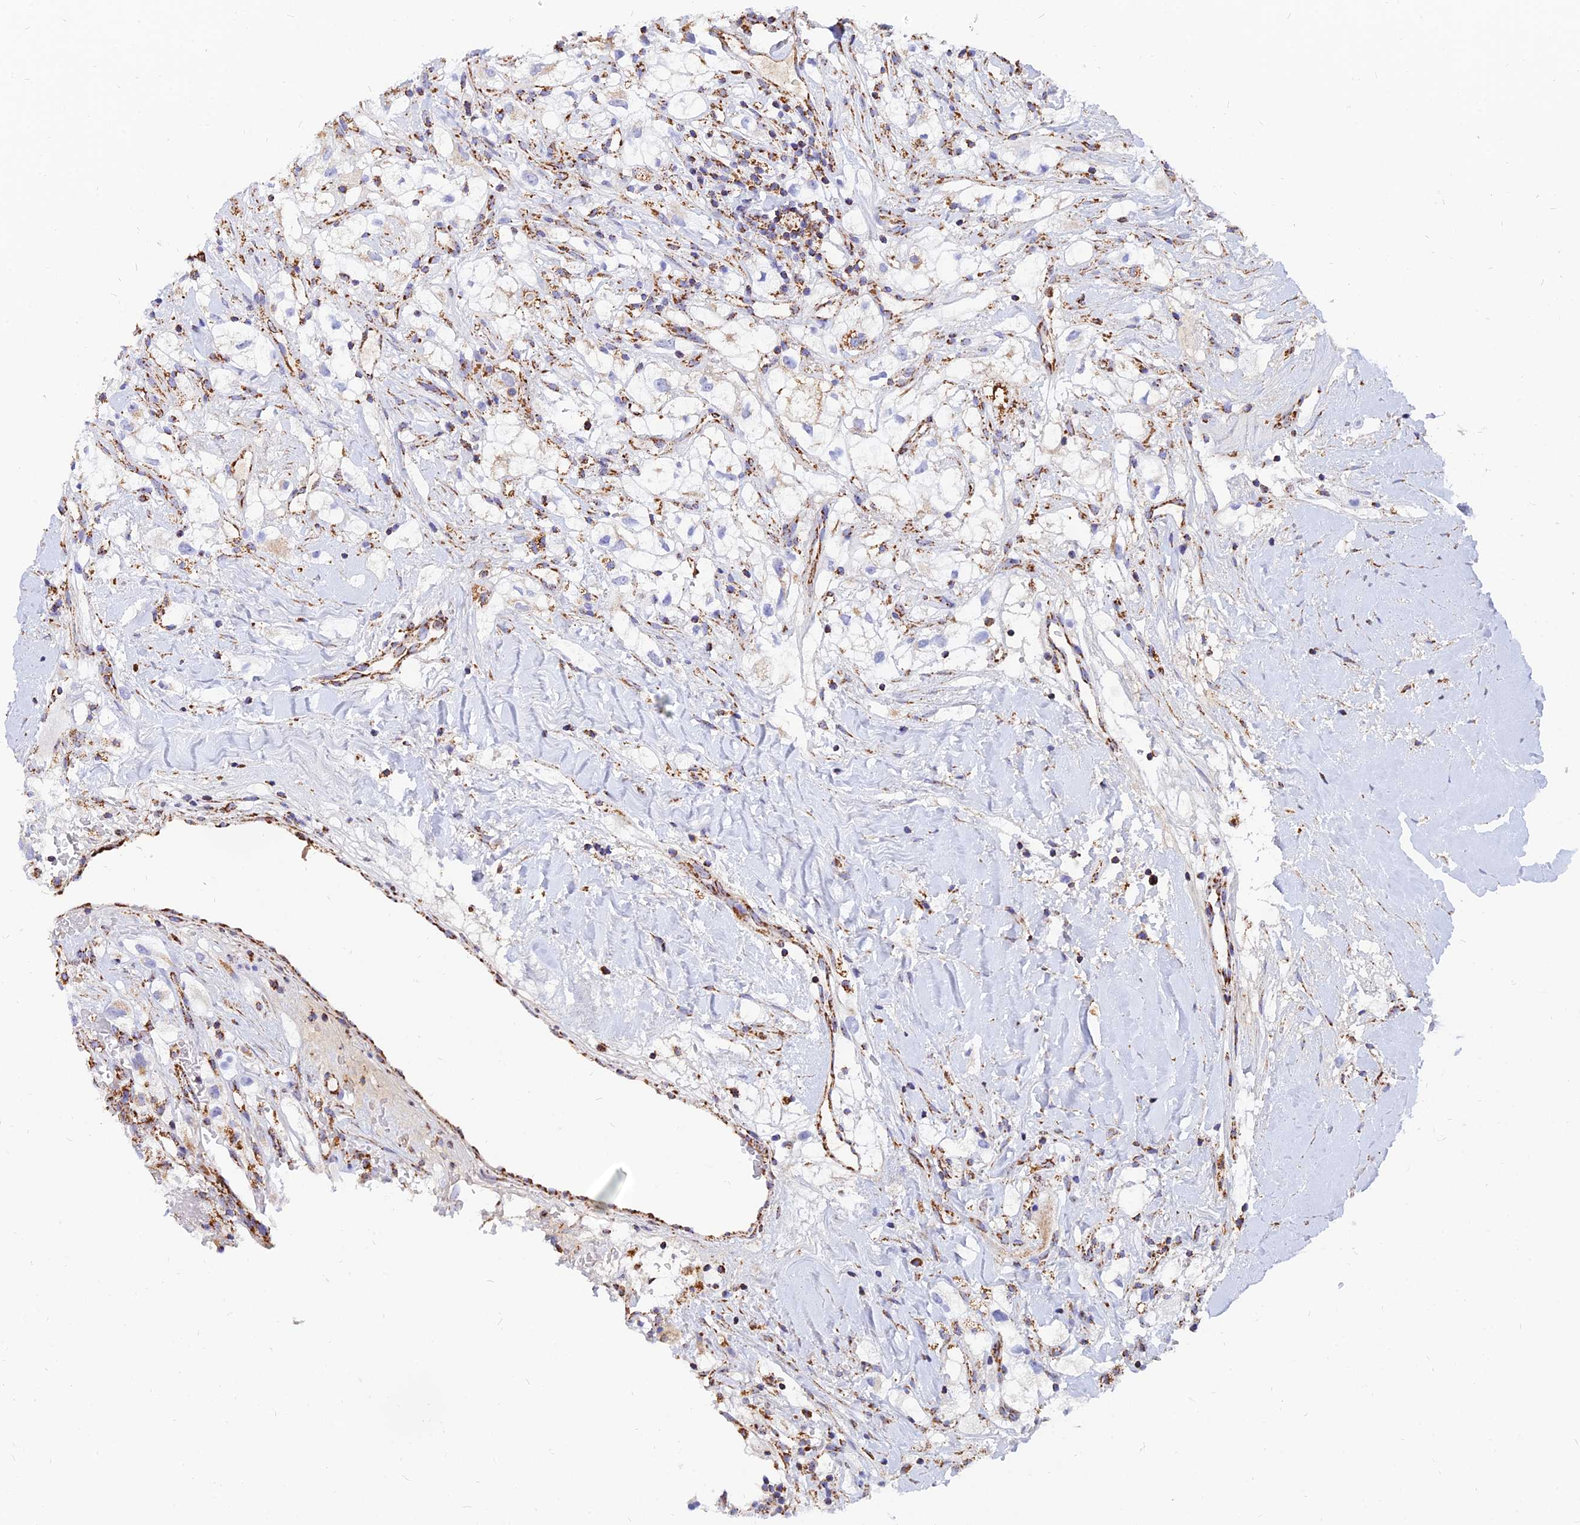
{"staining": {"intensity": "moderate", "quantity": "25%-75%", "location": "cytoplasmic/membranous"}, "tissue": "renal cancer", "cell_type": "Tumor cells", "image_type": "cancer", "snomed": [{"axis": "morphology", "description": "Adenocarcinoma, NOS"}, {"axis": "topography", "description": "Kidney"}], "caption": "An image showing moderate cytoplasmic/membranous positivity in approximately 25%-75% of tumor cells in adenocarcinoma (renal), as visualized by brown immunohistochemical staining.", "gene": "NDUFB6", "patient": {"sex": "male", "age": 59}}